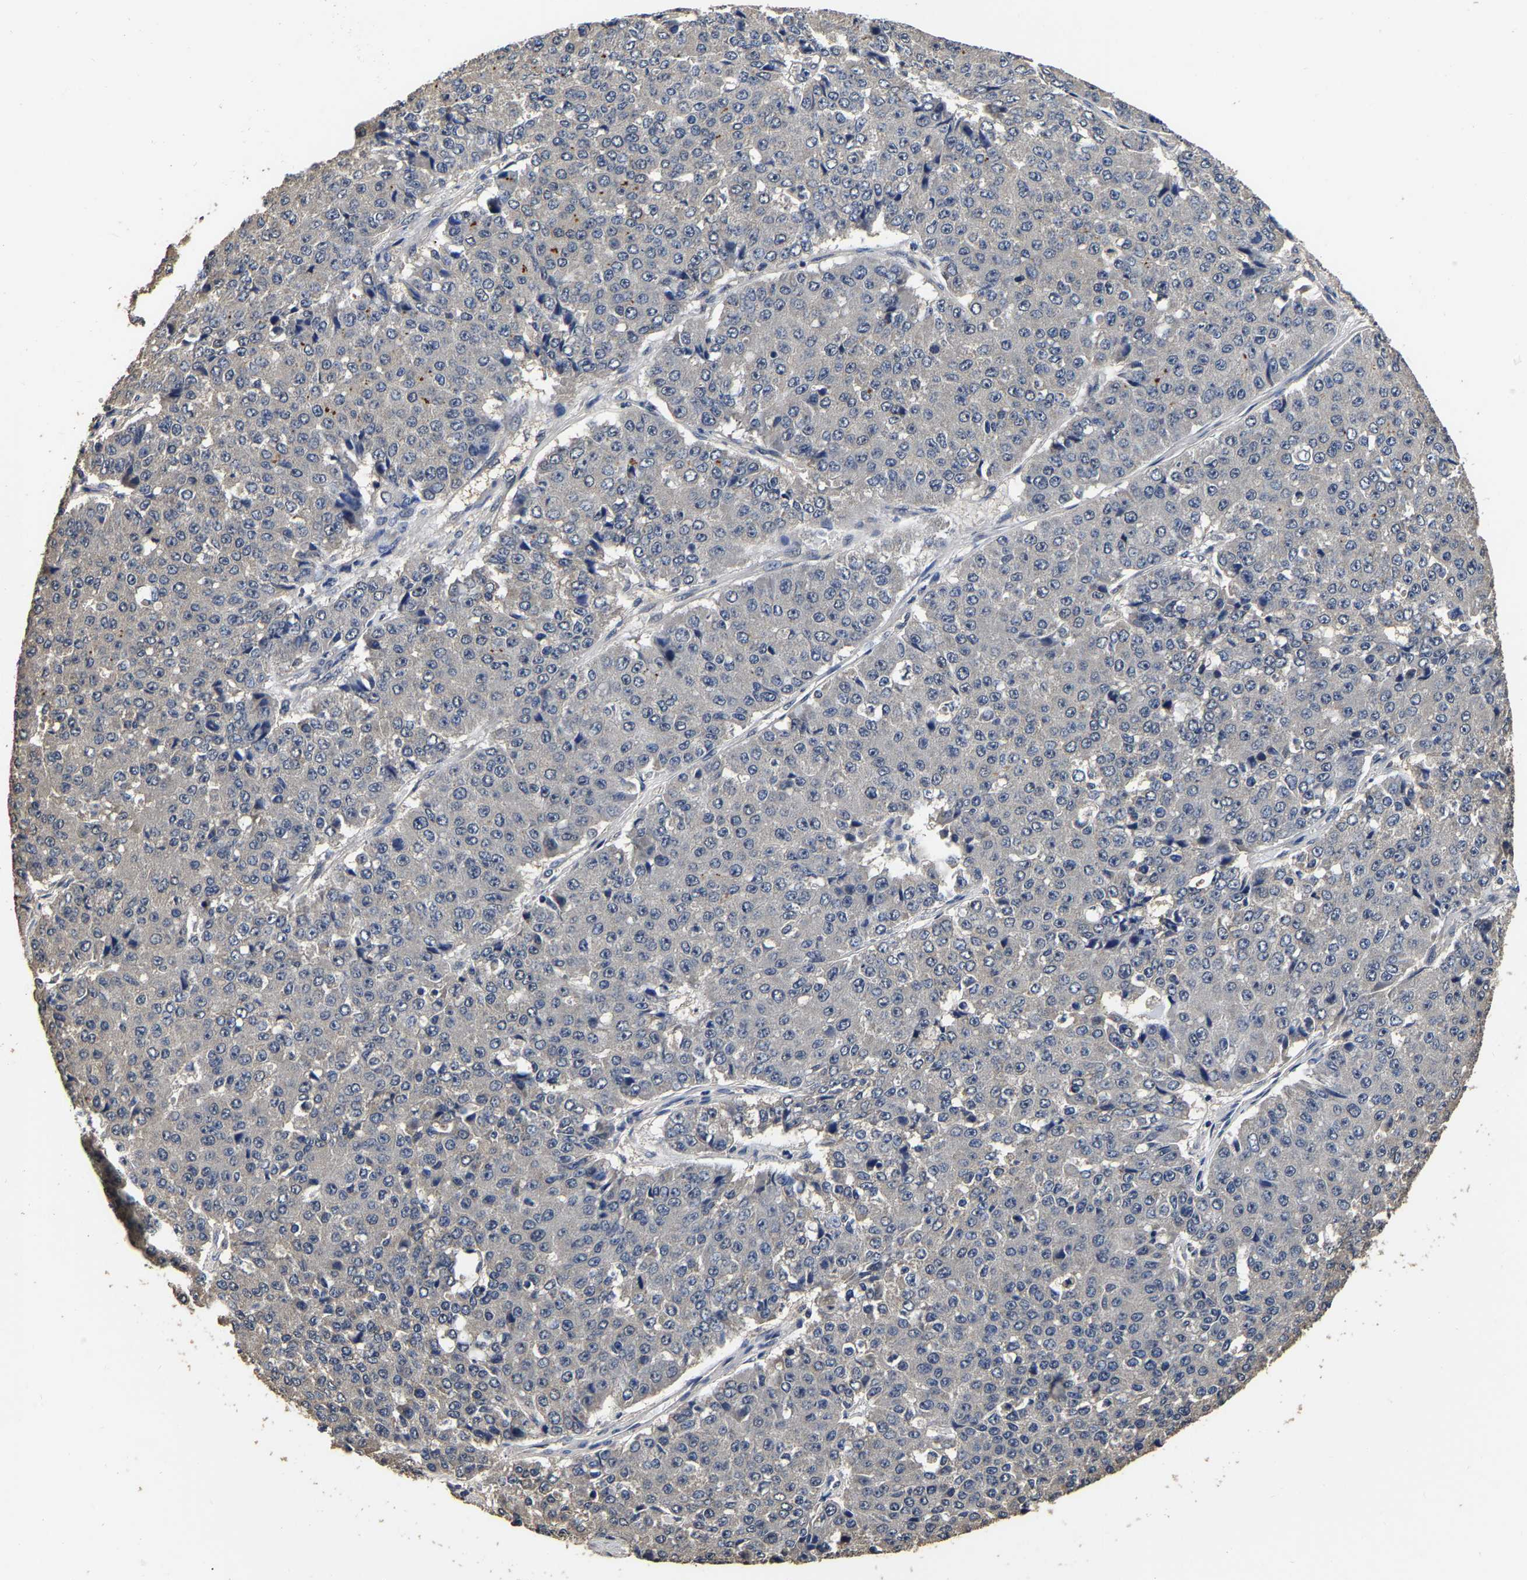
{"staining": {"intensity": "negative", "quantity": "none", "location": "none"}, "tissue": "pancreatic cancer", "cell_type": "Tumor cells", "image_type": "cancer", "snomed": [{"axis": "morphology", "description": "Adenocarcinoma, NOS"}, {"axis": "topography", "description": "Pancreas"}], "caption": "High magnification brightfield microscopy of pancreatic cancer (adenocarcinoma) stained with DAB (3,3'-diaminobenzidine) (brown) and counterstained with hematoxylin (blue): tumor cells show no significant expression. The staining is performed using DAB (3,3'-diaminobenzidine) brown chromogen with nuclei counter-stained in using hematoxylin.", "gene": "STK32C", "patient": {"sex": "male", "age": 50}}